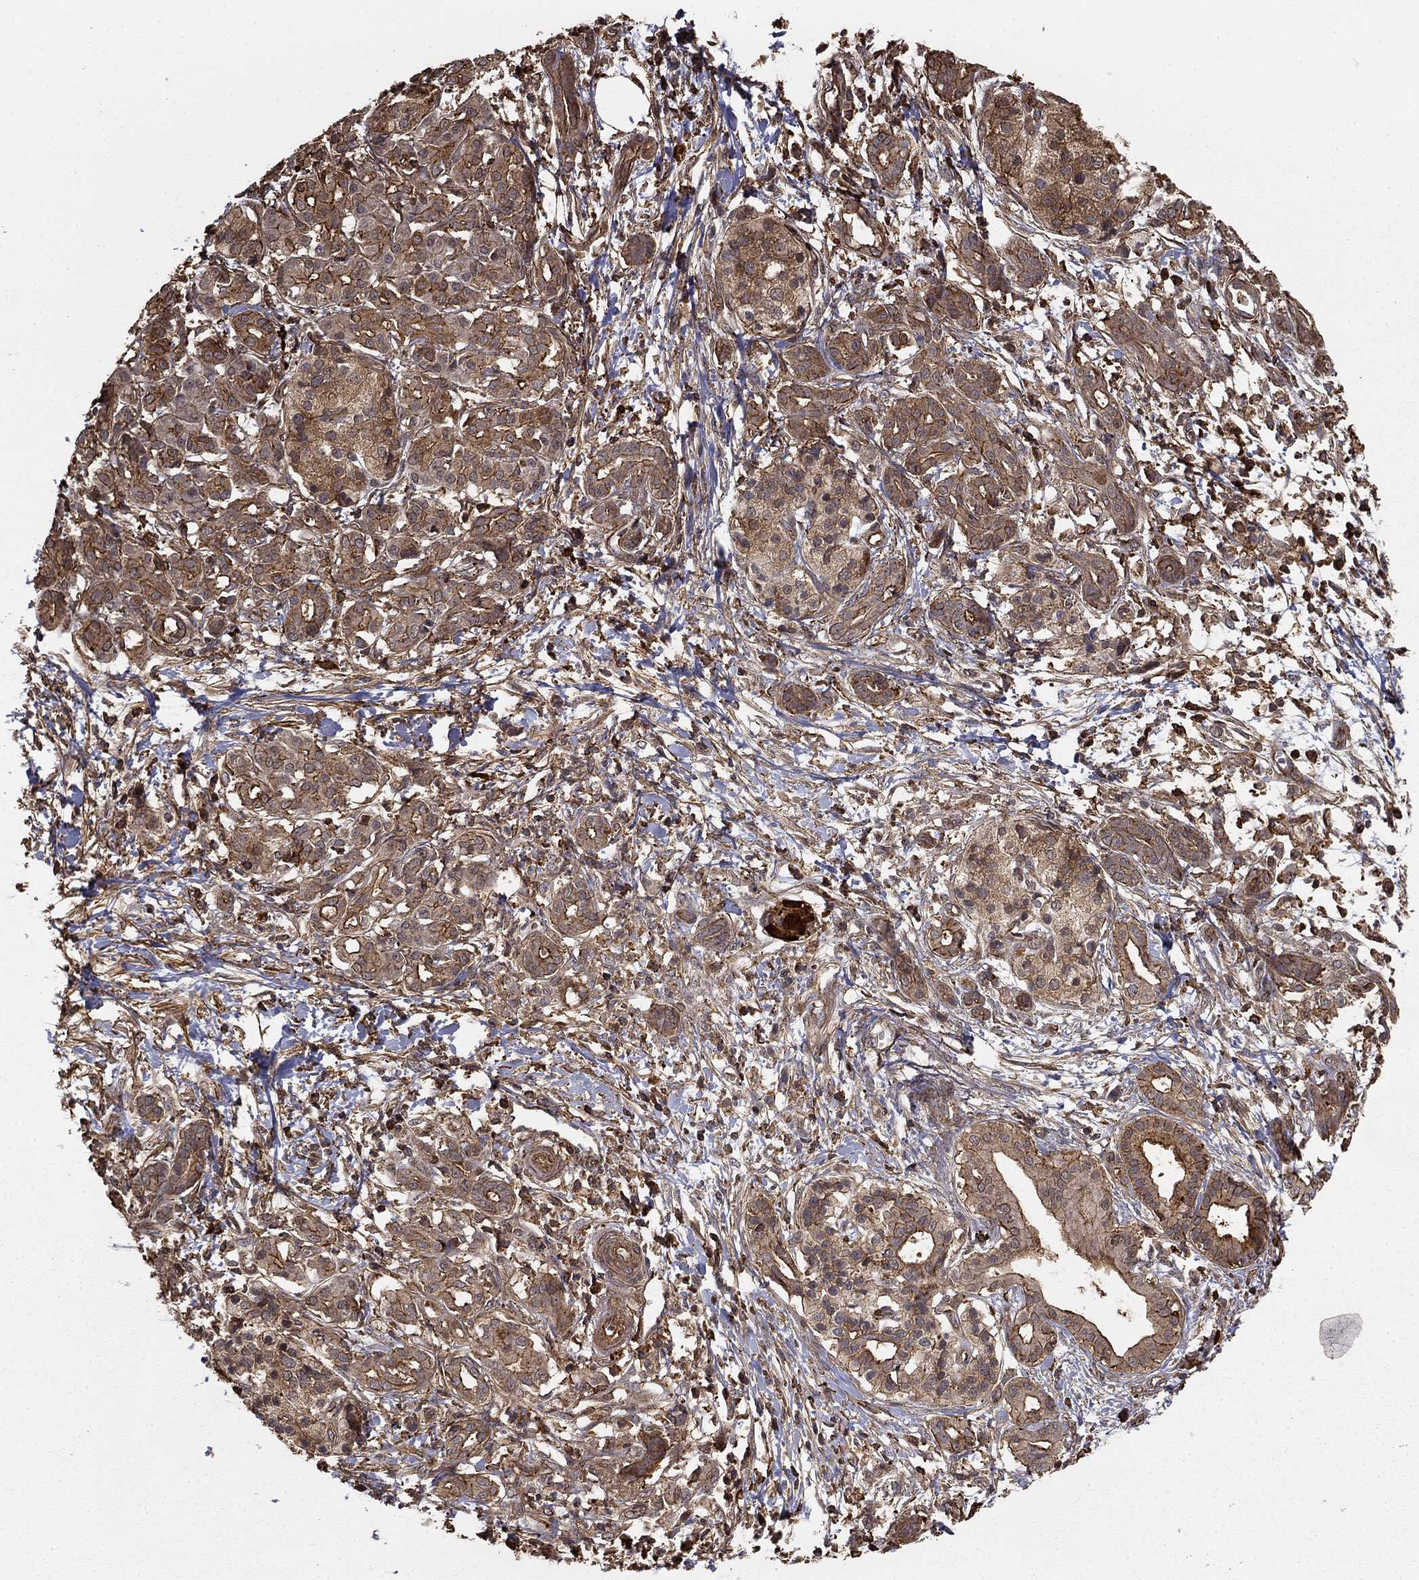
{"staining": {"intensity": "moderate", "quantity": "25%-75%", "location": "cytoplasmic/membranous"}, "tissue": "pancreatic cancer", "cell_type": "Tumor cells", "image_type": "cancer", "snomed": [{"axis": "morphology", "description": "Adenocarcinoma, NOS"}, {"axis": "topography", "description": "Pancreas"}], "caption": "Immunohistochemistry of human pancreatic cancer reveals medium levels of moderate cytoplasmic/membranous expression in approximately 25%-75% of tumor cells.", "gene": "HABP4", "patient": {"sex": "male", "age": 72}}